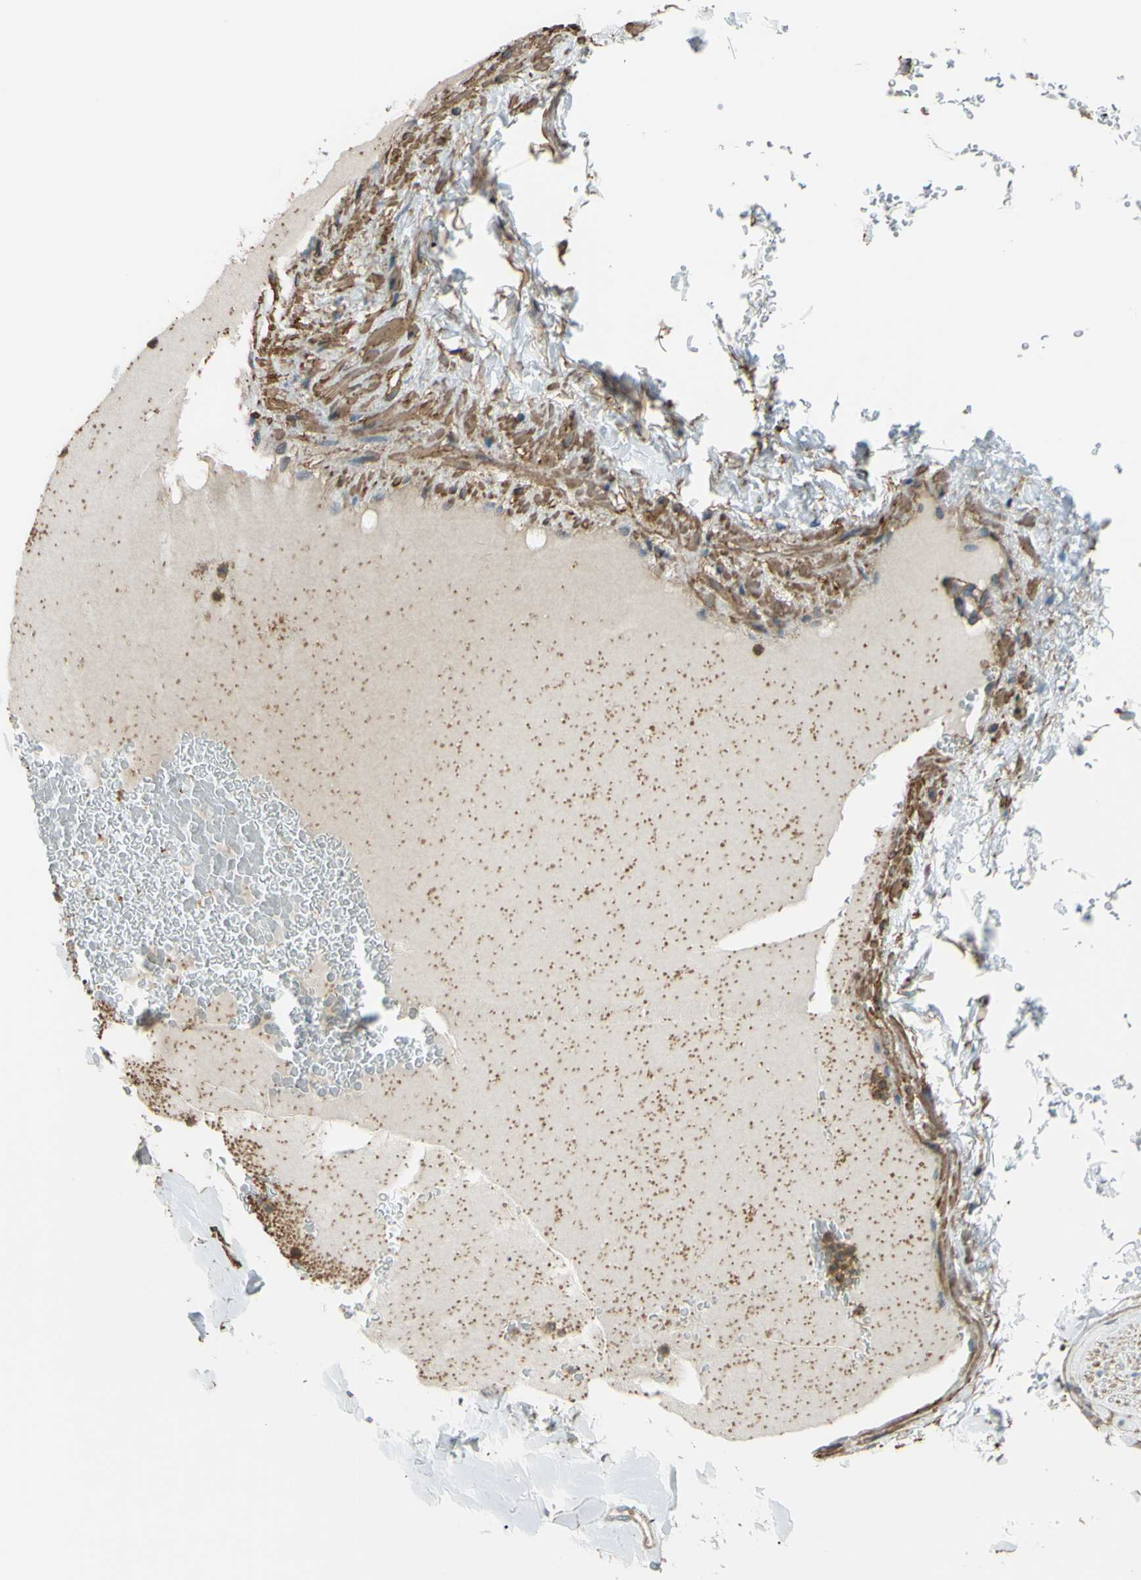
{"staining": {"intensity": "weak", "quantity": "25%-75%", "location": "cytoplasmic/membranous"}, "tissue": "adipose tissue", "cell_type": "Adipocytes", "image_type": "normal", "snomed": [{"axis": "morphology", "description": "Normal tissue, NOS"}, {"axis": "topography", "description": "Peripheral nerve tissue"}], "caption": "IHC micrograph of unremarkable human adipose tissue stained for a protein (brown), which demonstrates low levels of weak cytoplasmic/membranous positivity in approximately 25%-75% of adipocytes.", "gene": "ADD3", "patient": {"sex": "male", "age": 70}}